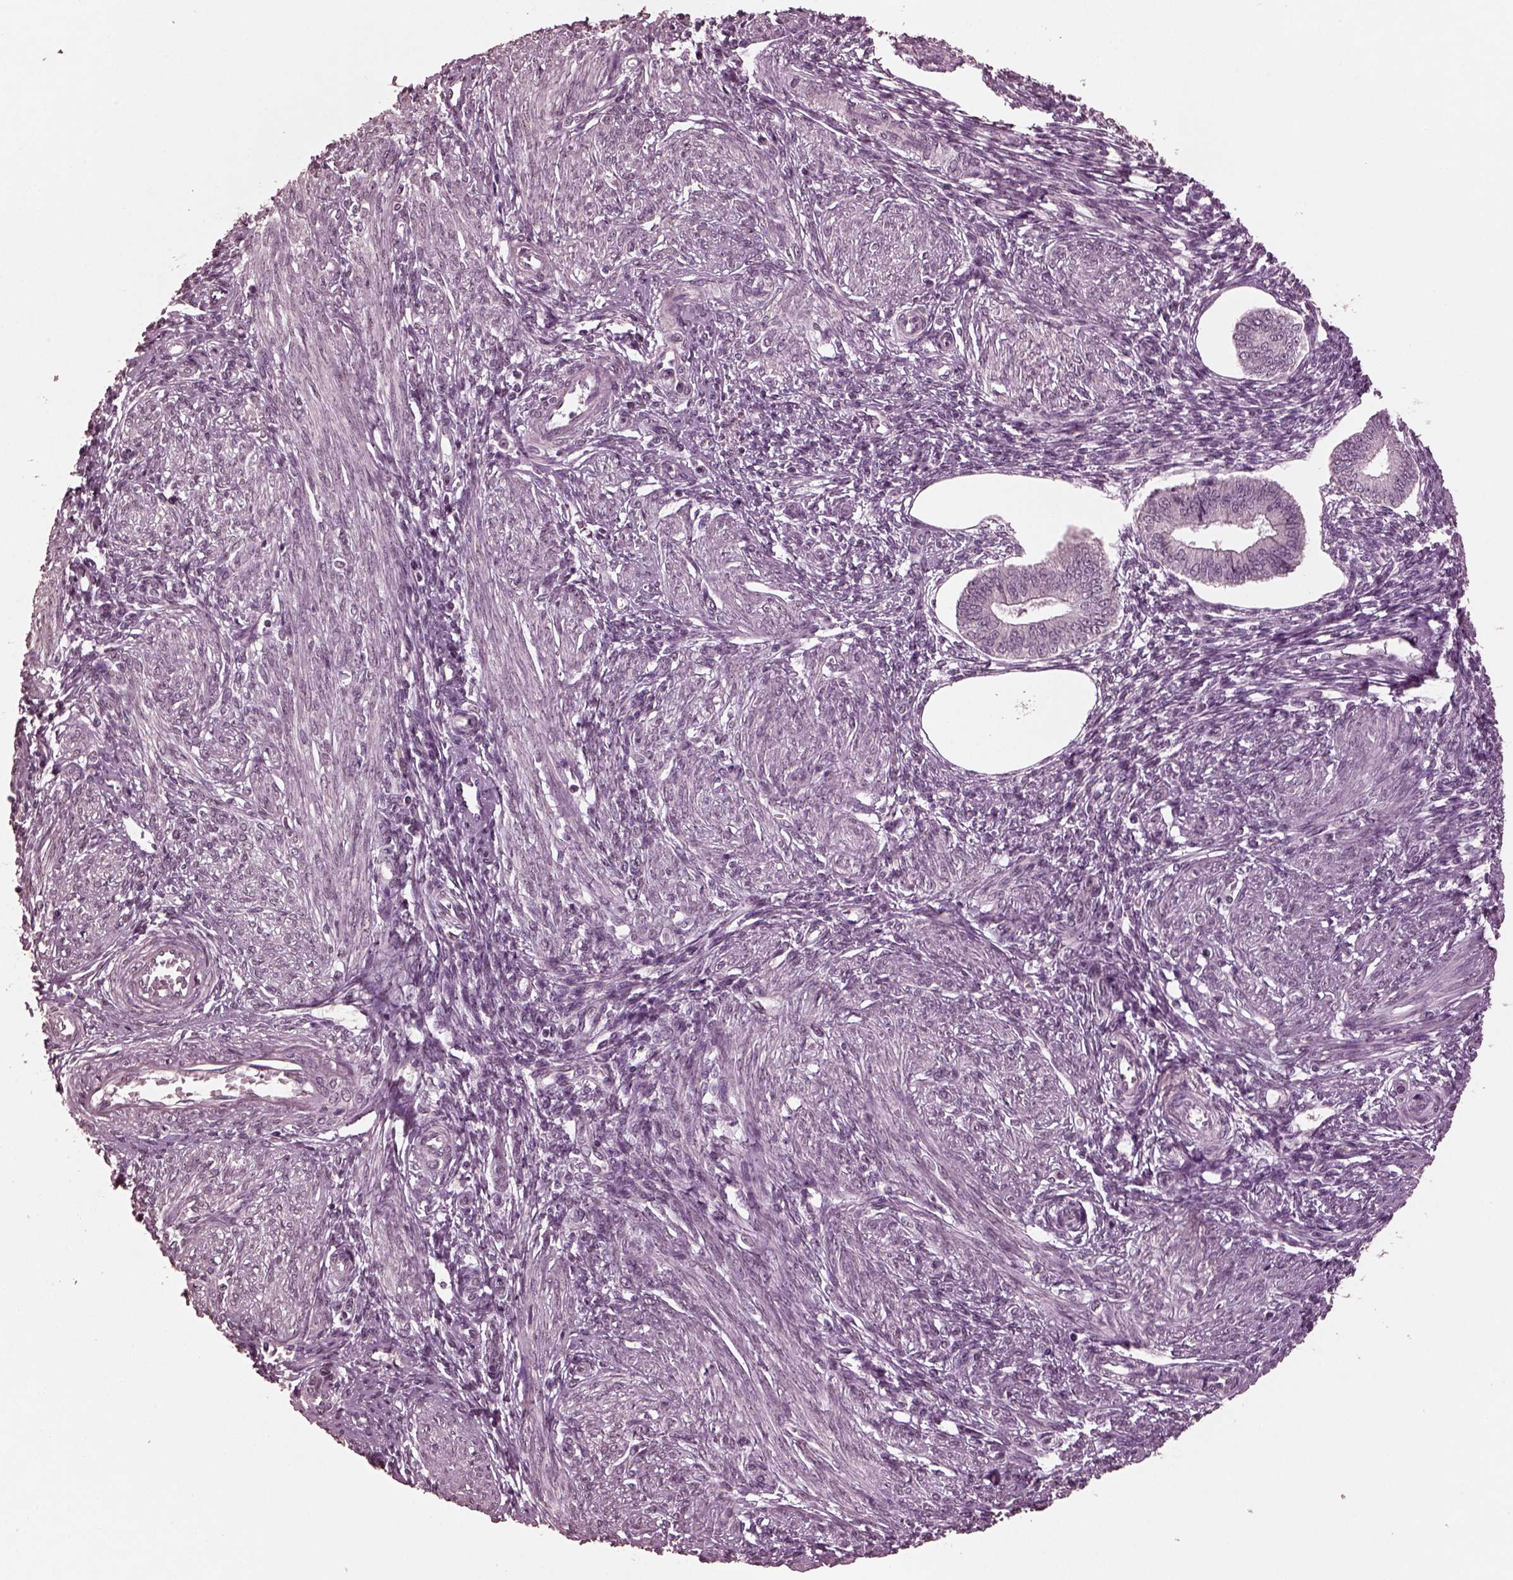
{"staining": {"intensity": "negative", "quantity": "none", "location": "none"}, "tissue": "endometrium", "cell_type": "Cells in endometrial stroma", "image_type": "normal", "snomed": [{"axis": "morphology", "description": "Normal tissue, NOS"}, {"axis": "topography", "description": "Endometrium"}], "caption": "Micrograph shows no protein positivity in cells in endometrial stroma of unremarkable endometrium. Nuclei are stained in blue.", "gene": "IL18RAP", "patient": {"sex": "female", "age": 42}}